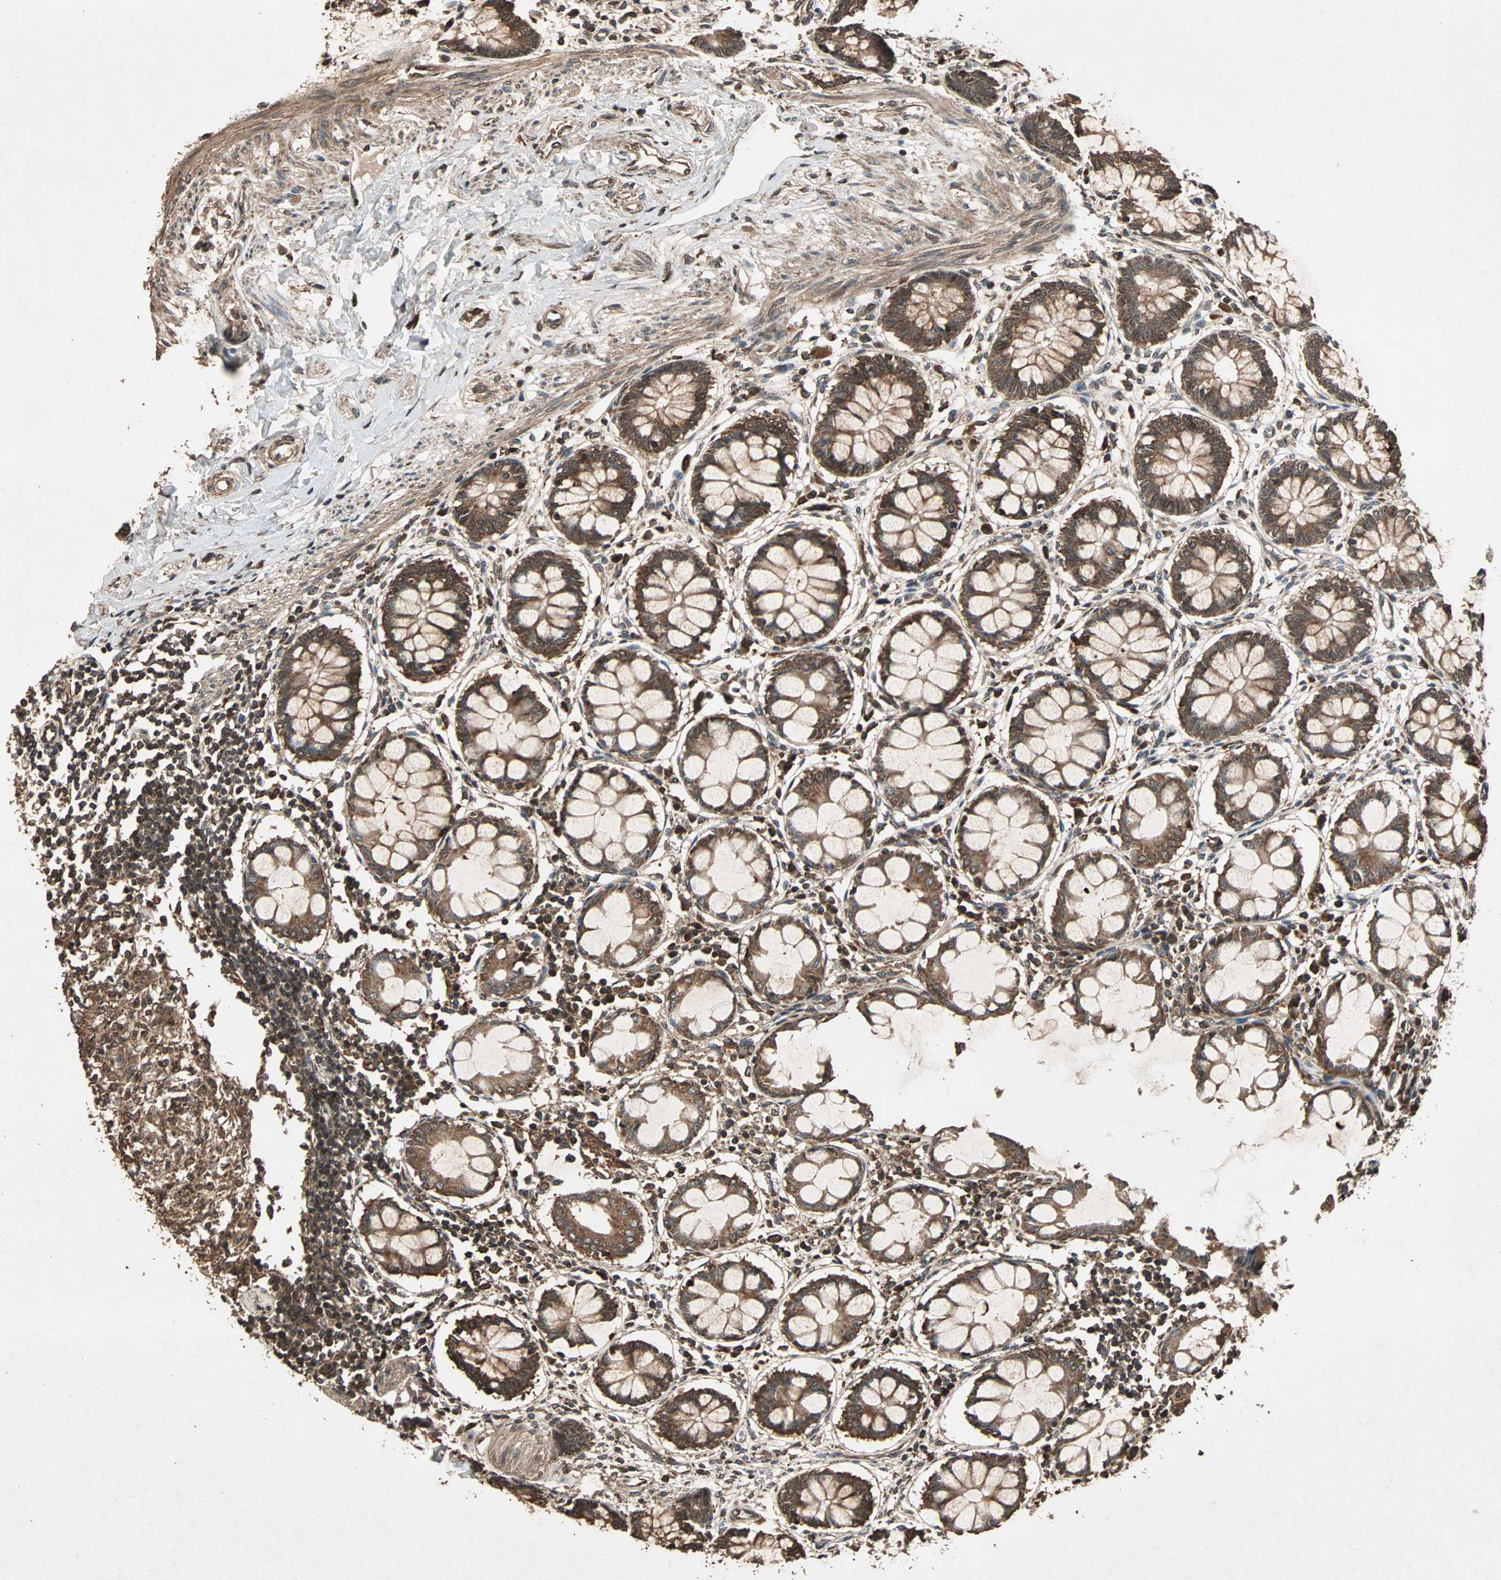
{"staining": {"intensity": "moderate", "quantity": "25%-75%", "location": "cytoplasmic/membranous"}, "tissue": "colon", "cell_type": "Endothelial cells", "image_type": "normal", "snomed": [{"axis": "morphology", "description": "Normal tissue, NOS"}, {"axis": "morphology", "description": "Adenocarcinoma, NOS"}, {"axis": "topography", "description": "Colon"}, {"axis": "topography", "description": "Peripheral nerve tissue"}], "caption": "Colon stained with a protein marker shows moderate staining in endothelial cells.", "gene": "LAMTOR5", "patient": {"sex": "male", "age": 14}}